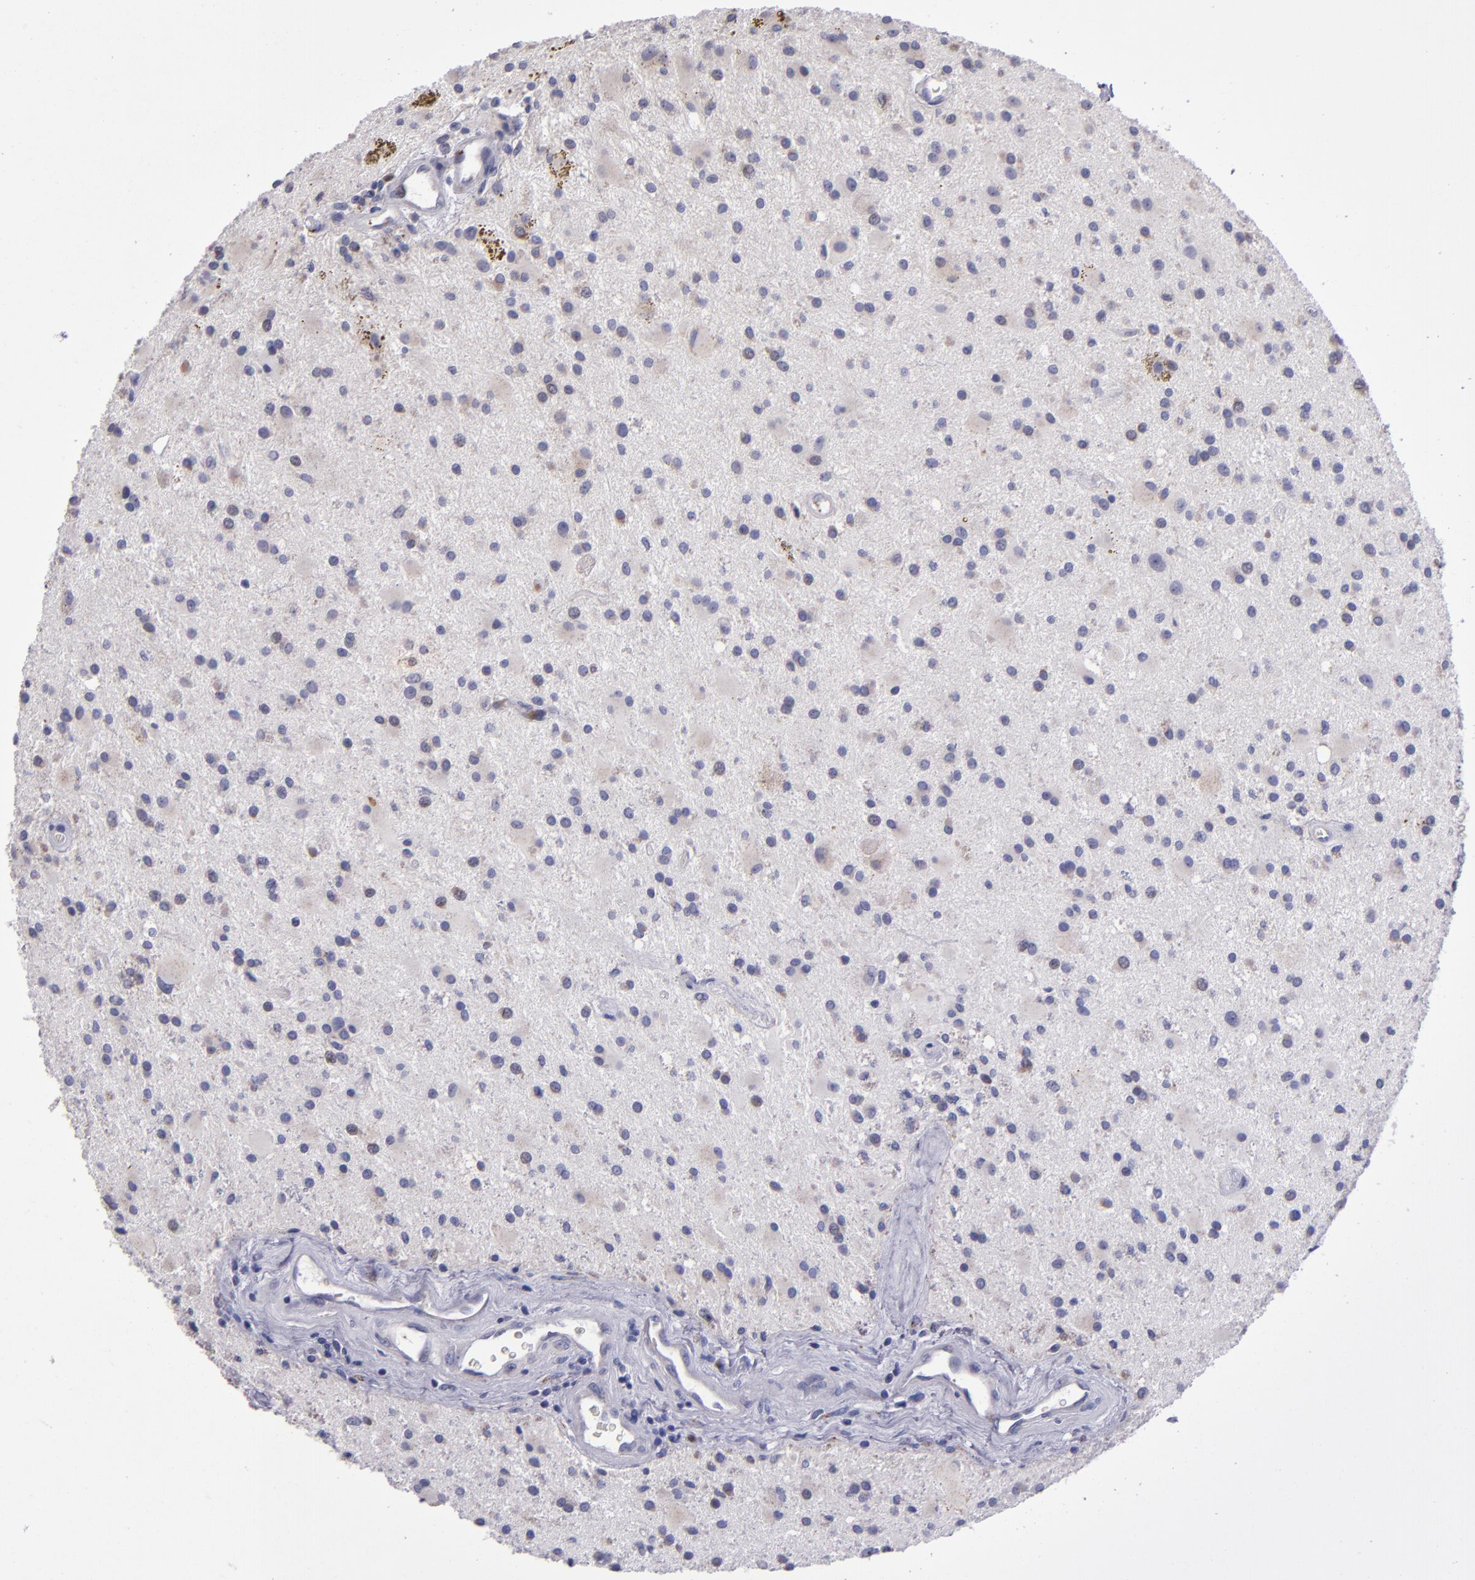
{"staining": {"intensity": "moderate", "quantity": "<25%", "location": "cytoplasmic/membranous"}, "tissue": "glioma", "cell_type": "Tumor cells", "image_type": "cancer", "snomed": [{"axis": "morphology", "description": "Glioma, malignant, Low grade"}, {"axis": "topography", "description": "Brain"}], "caption": "Glioma stained with IHC displays moderate cytoplasmic/membranous expression in about <25% of tumor cells.", "gene": "RAB41", "patient": {"sex": "male", "age": 58}}